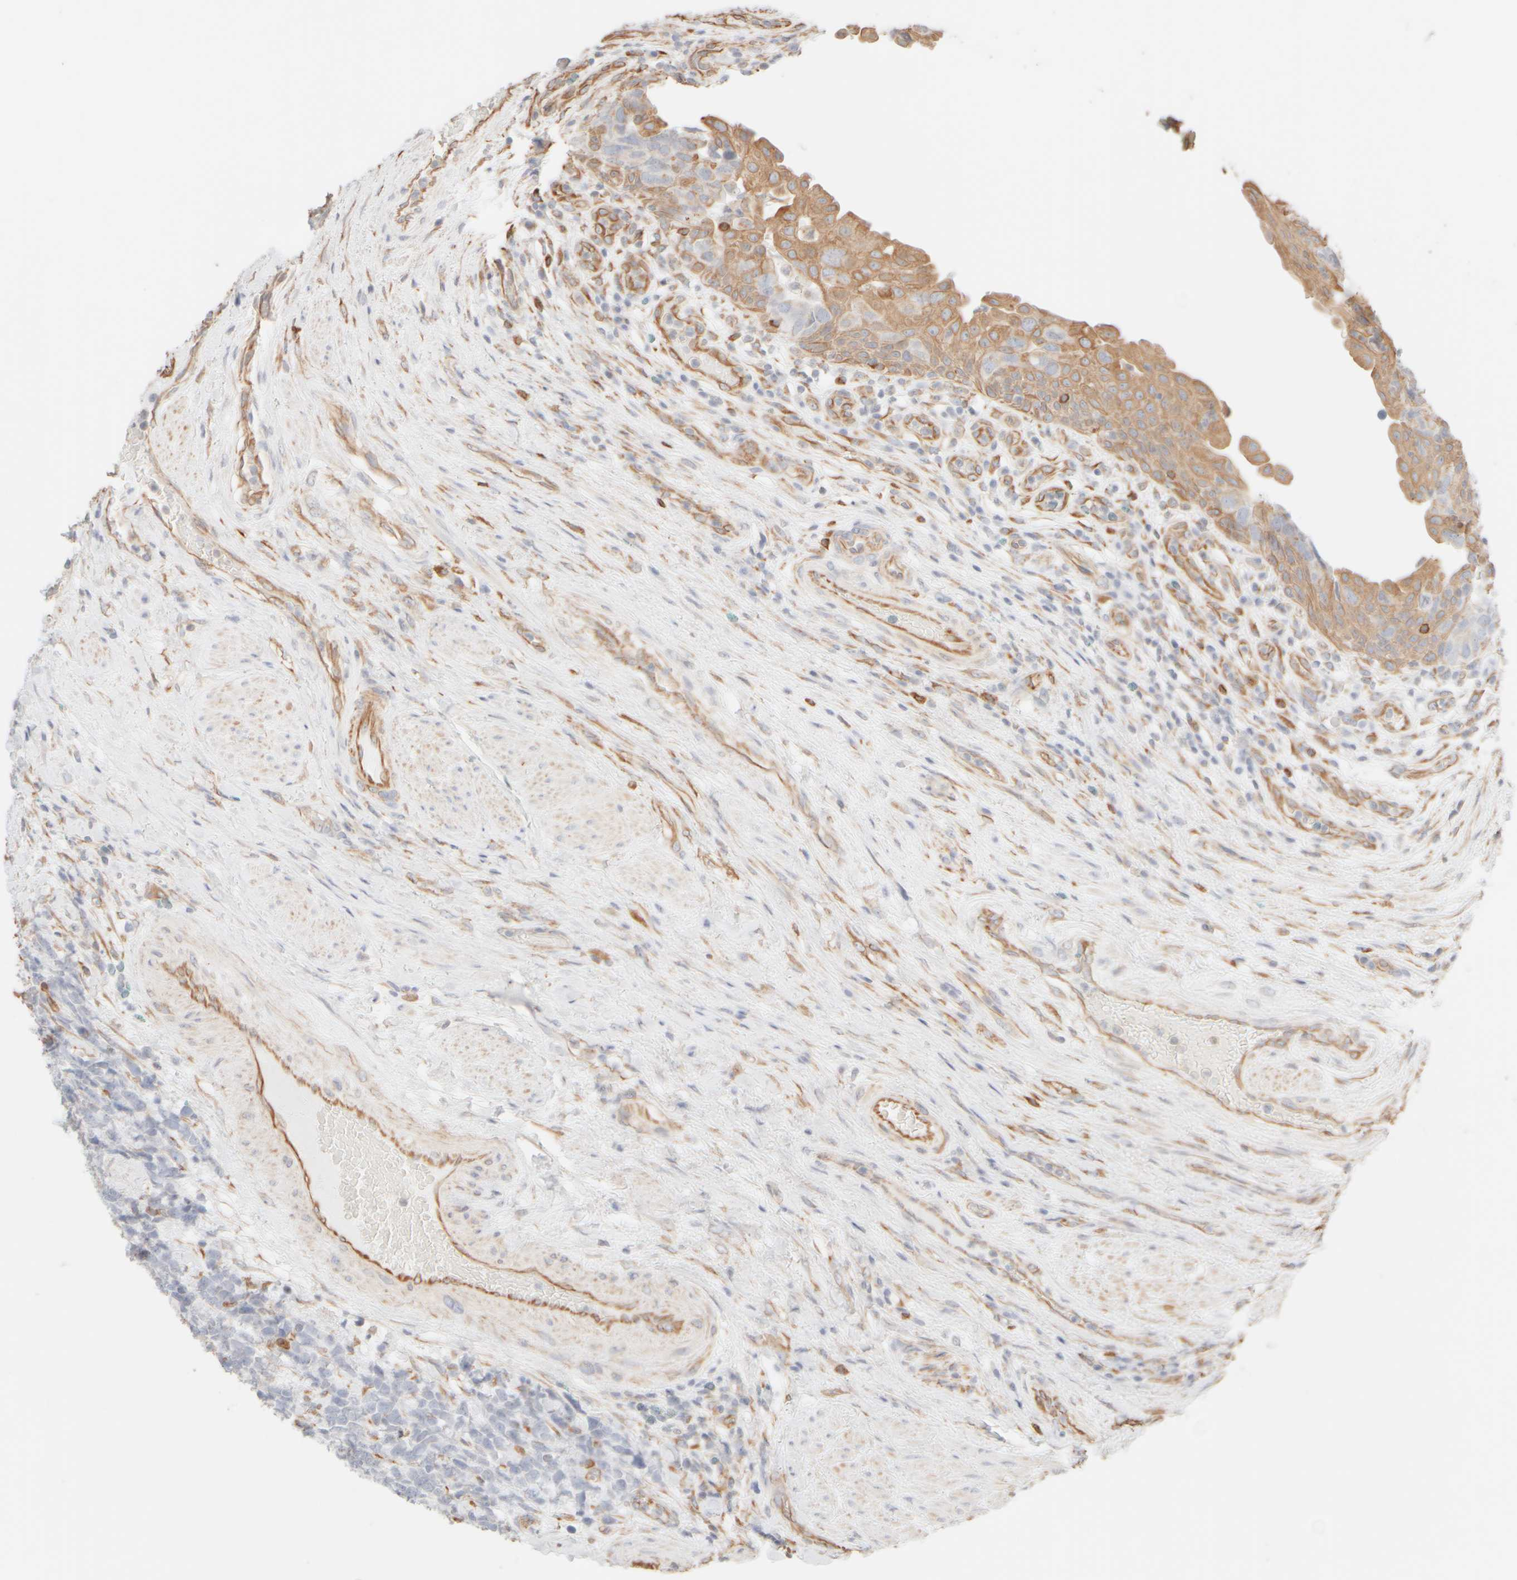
{"staining": {"intensity": "moderate", "quantity": "25%-75%", "location": "cytoplasmic/membranous"}, "tissue": "urothelial cancer", "cell_type": "Tumor cells", "image_type": "cancer", "snomed": [{"axis": "morphology", "description": "Urothelial carcinoma, High grade"}, {"axis": "topography", "description": "Urinary bladder"}], "caption": "Urothelial cancer stained with immunohistochemistry displays moderate cytoplasmic/membranous expression in about 25%-75% of tumor cells. (DAB = brown stain, brightfield microscopy at high magnification).", "gene": "KRT15", "patient": {"sex": "female", "age": 82}}